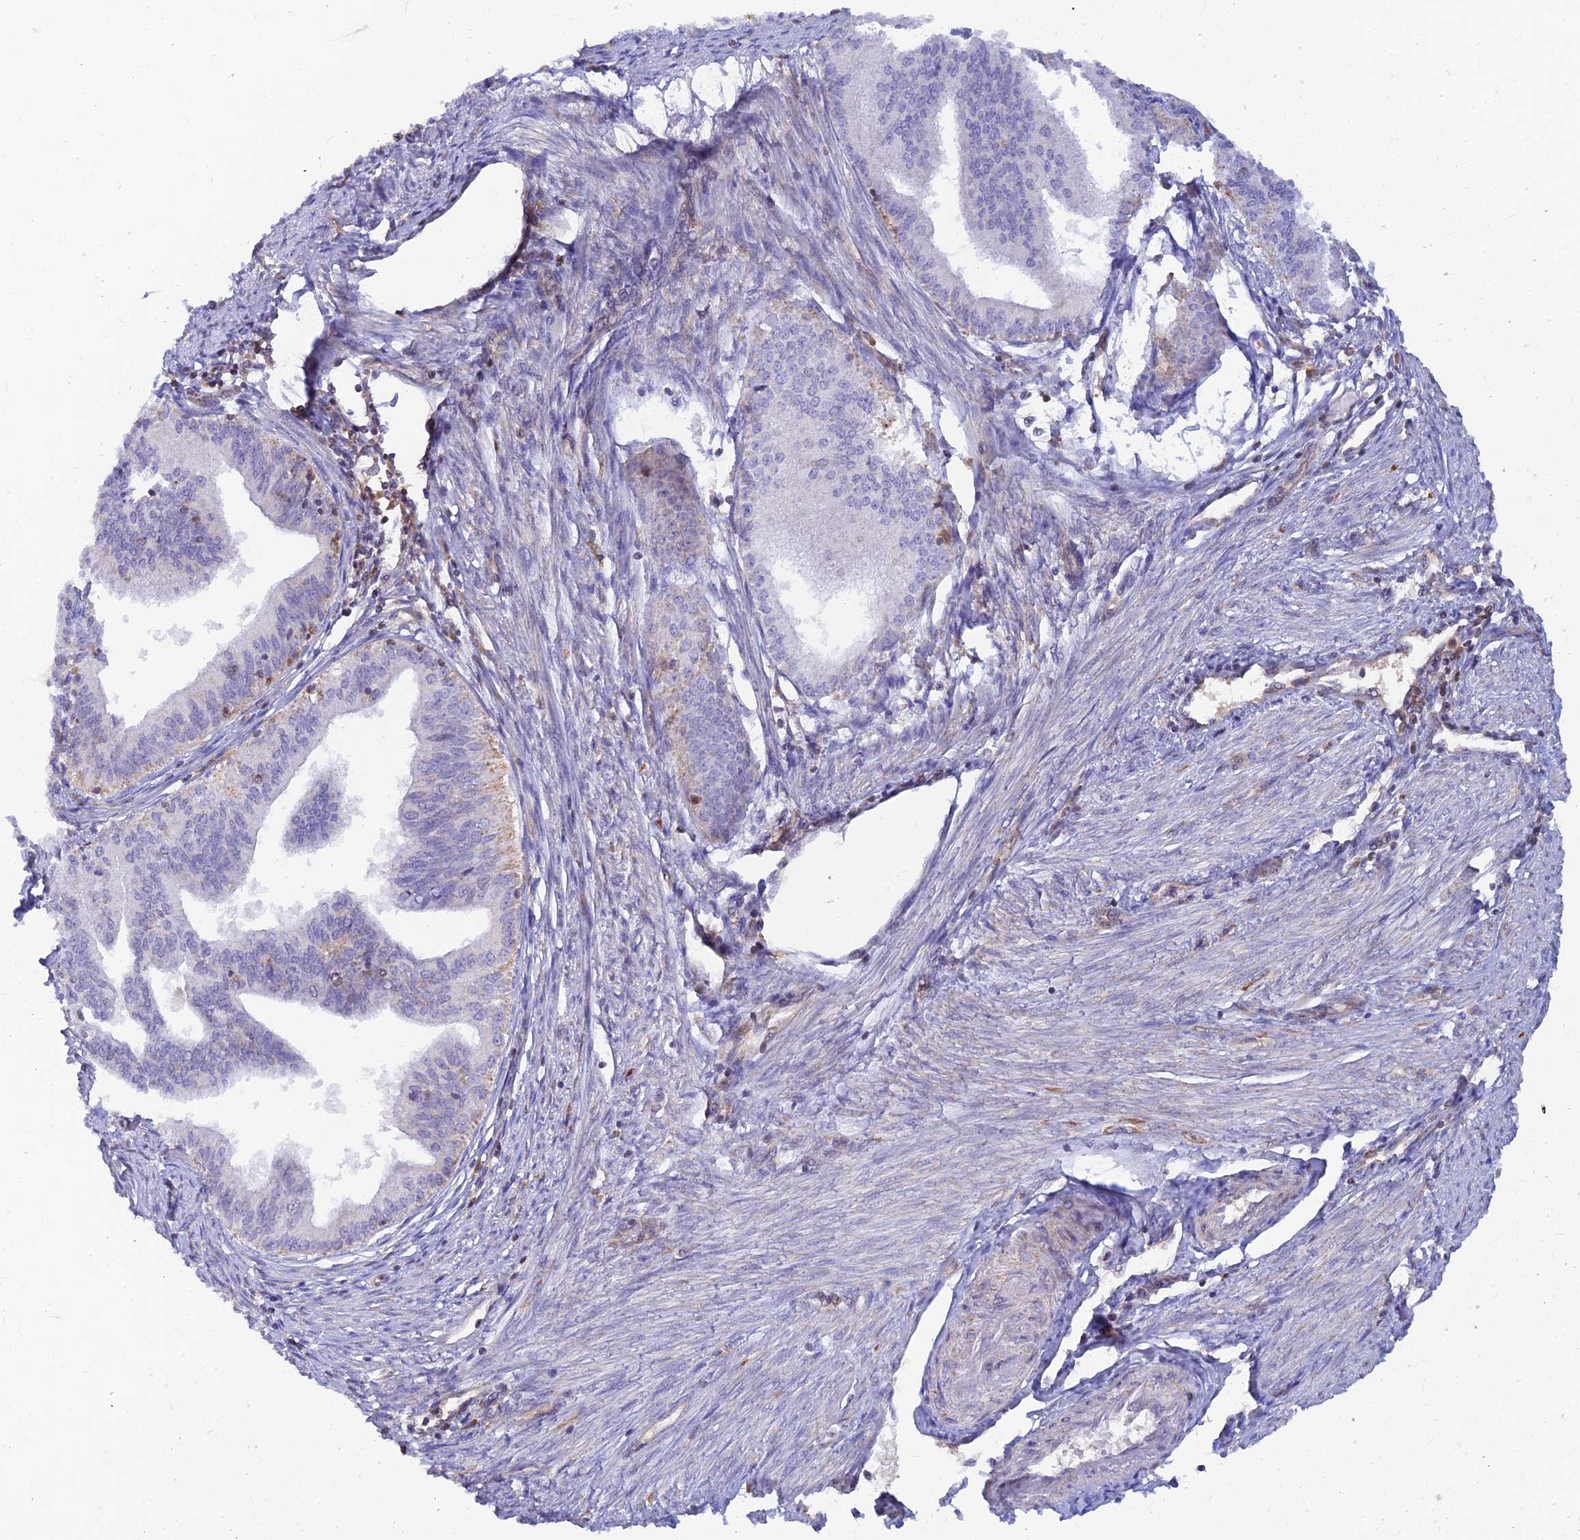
{"staining": {"intensity": "negative", "quantity": "none", "location": "none"}, "tissue": "endometrial cancer", "cell_type": "Tumor cells", "image_type": "cancer", "snomed": [{"axis": "morphology", "description": "Adenocarcinoma, NOS"}, {"axis": "topography", "description": "Endometrium"}], "caption": "Human adenocarcinoma (endometrial) stained for a protein using IHC displays no staining in tumor cells.", "gene": "LYSMD2", "patient": {"sex": "female", "age": 50}}